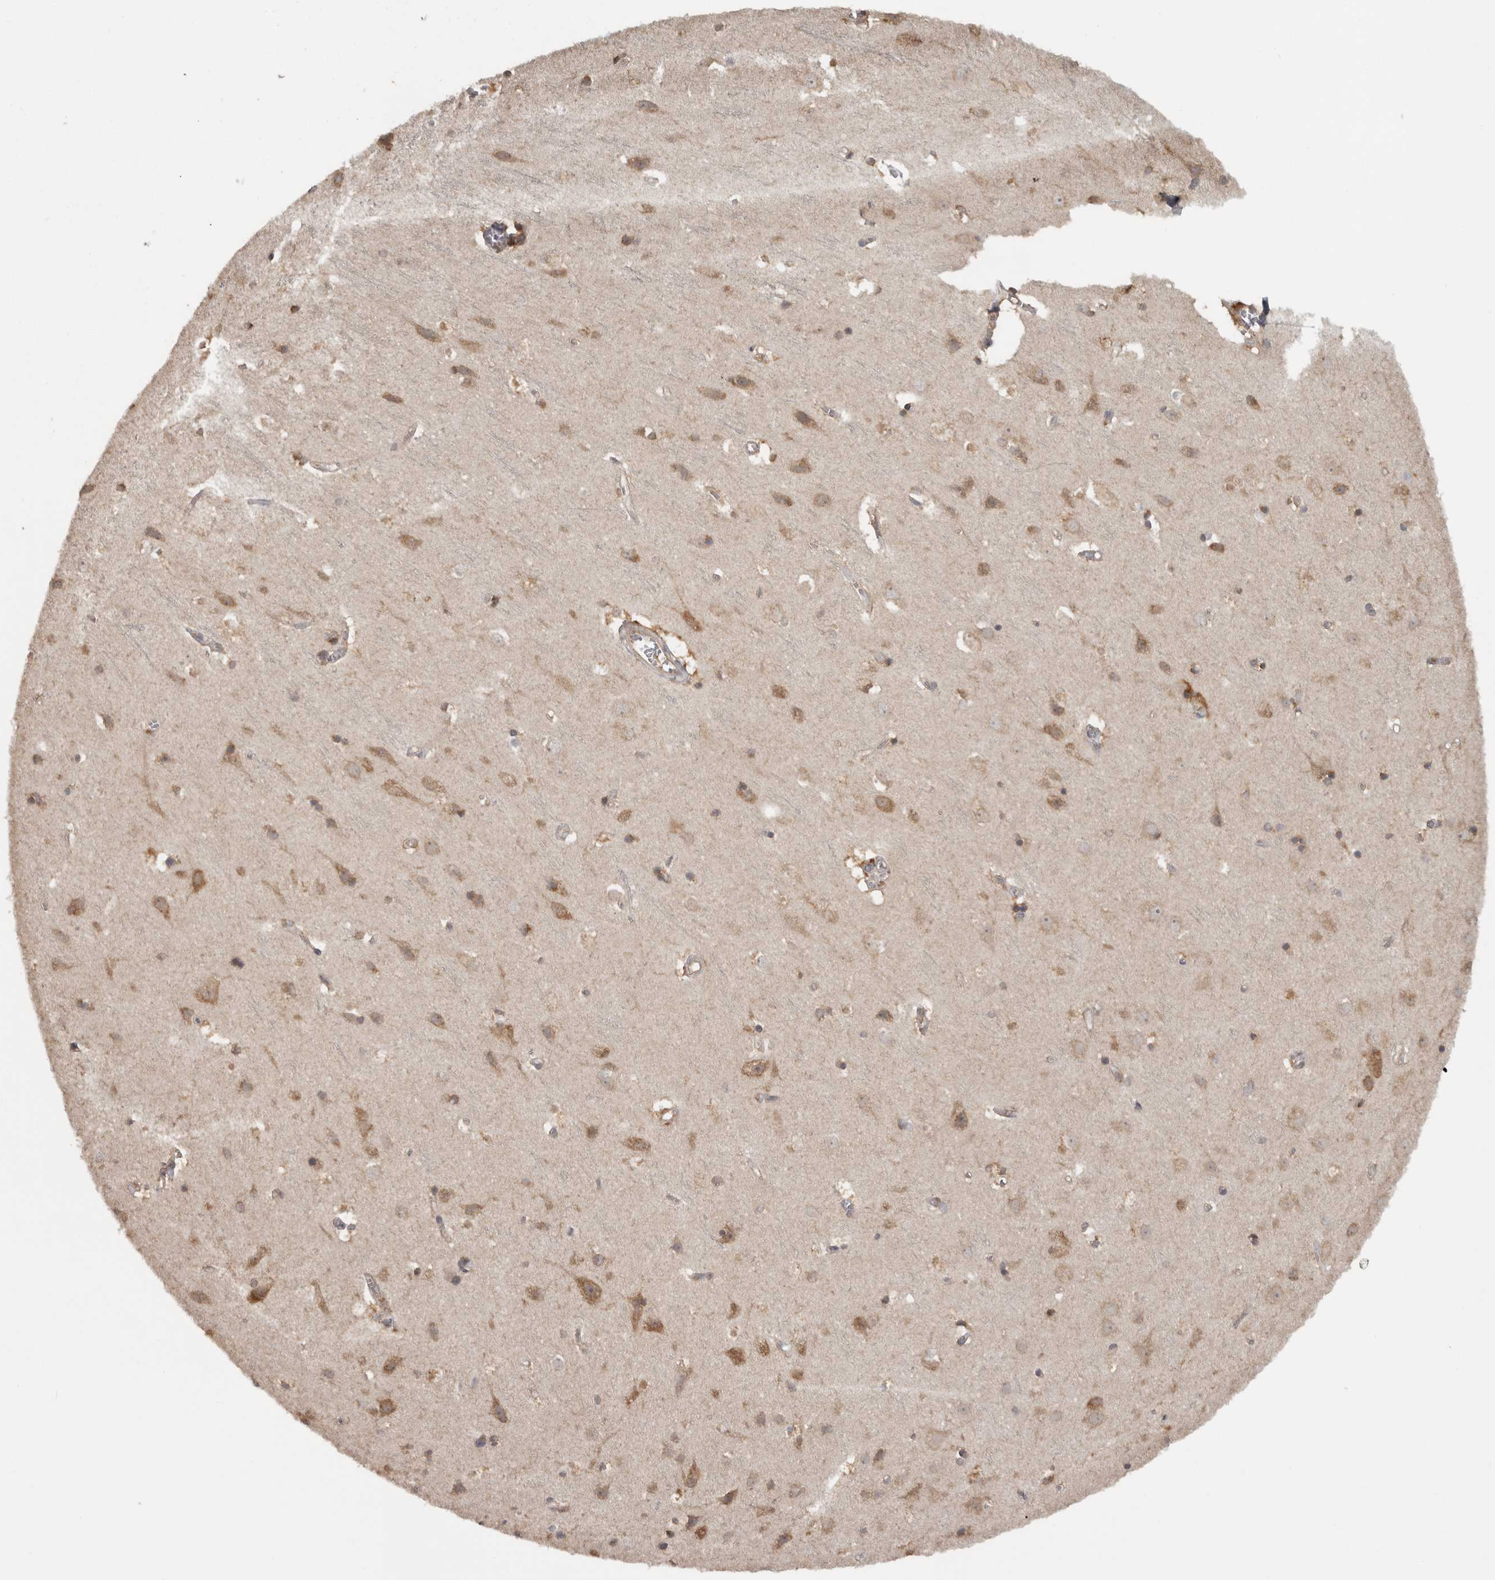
{"staining": {"intensity": "weak", "quantity": ">75%", "location": "cytoplasmic/membranous"}, "tissue": "cerebral cortex", "cell_type": "Endothelial cells", "image_type": "normal", "snomed": [{"axis": "morphology", "description": "Normal tissue, NOS"}, {"axis": "topography", "description": "Cerebral cortex"}], "caption": "Immunohistochemical staining of unremarkable cerebral cortex exhibits low levels of weak cytoplasmic/membranous positivity in approximately >75% of endothelial cells. (Stains: DAB (3,3'-diaminobenzidine) in brown, nuclei in blue, Microscopy: brightfield microscopy at high magnification).", "gene": "MICU3", "patient": {"sex": "male", "age": 54}}